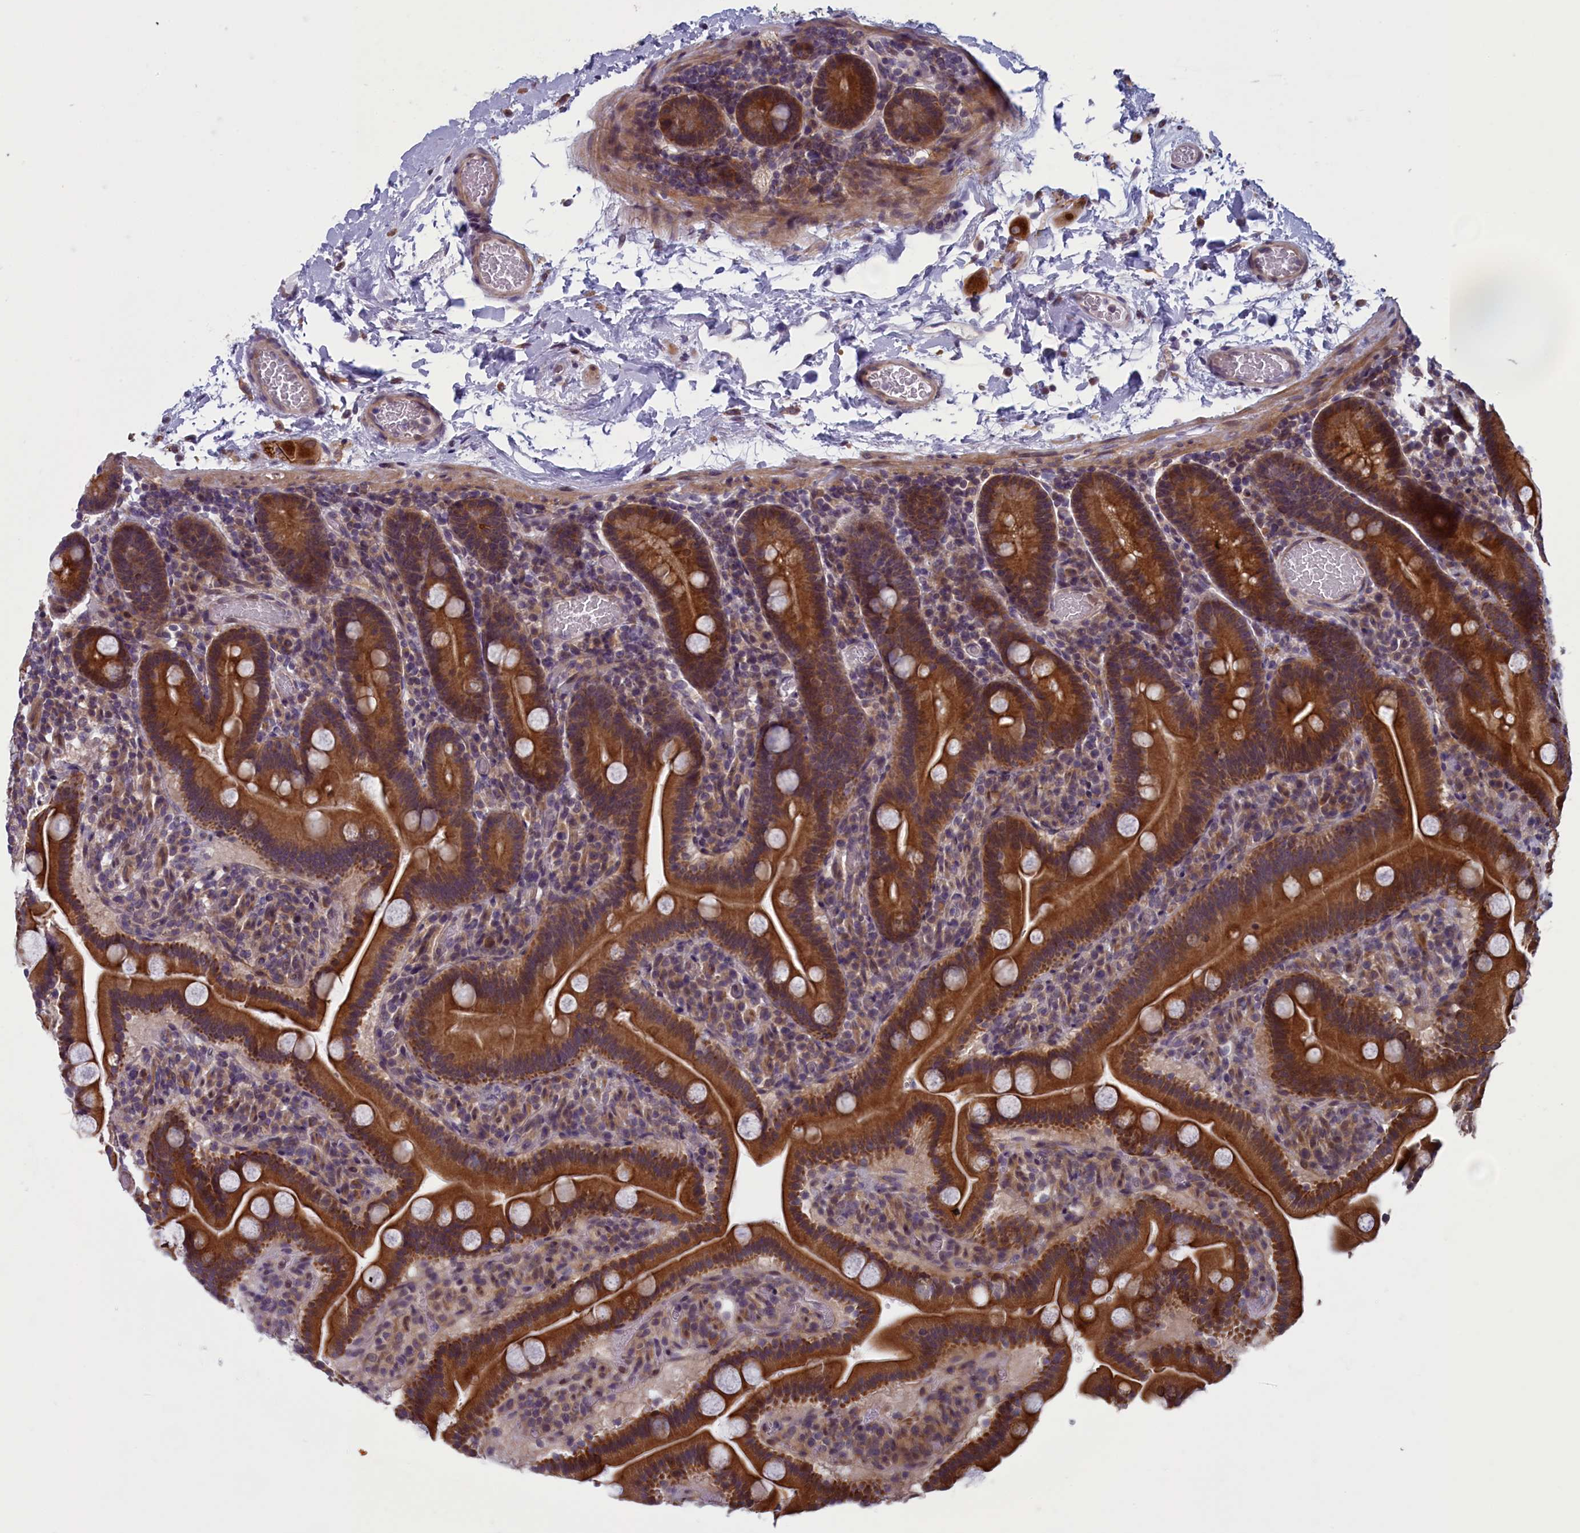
{"staining": {"intensity": "strong", "quantity": ">75%", "location": "cytoplasmic/membranous"}, "tissue": "duodenum", "cell_type": "Glandular cells", "image_type": "normal", "snomed": [{"axis": "morphology", "description": "Normal tissue, NOS"}, {"axis": "topography", "description": "Duodenum"}], "caption": "Immunohistochemical staining of unremarkable duodenum displays high levels of strong cytoplasmic/membranous expression in about >75% of glandular cells.", "gene": "ANKRD39", "patient": {"sex": "male", "age": 55}}